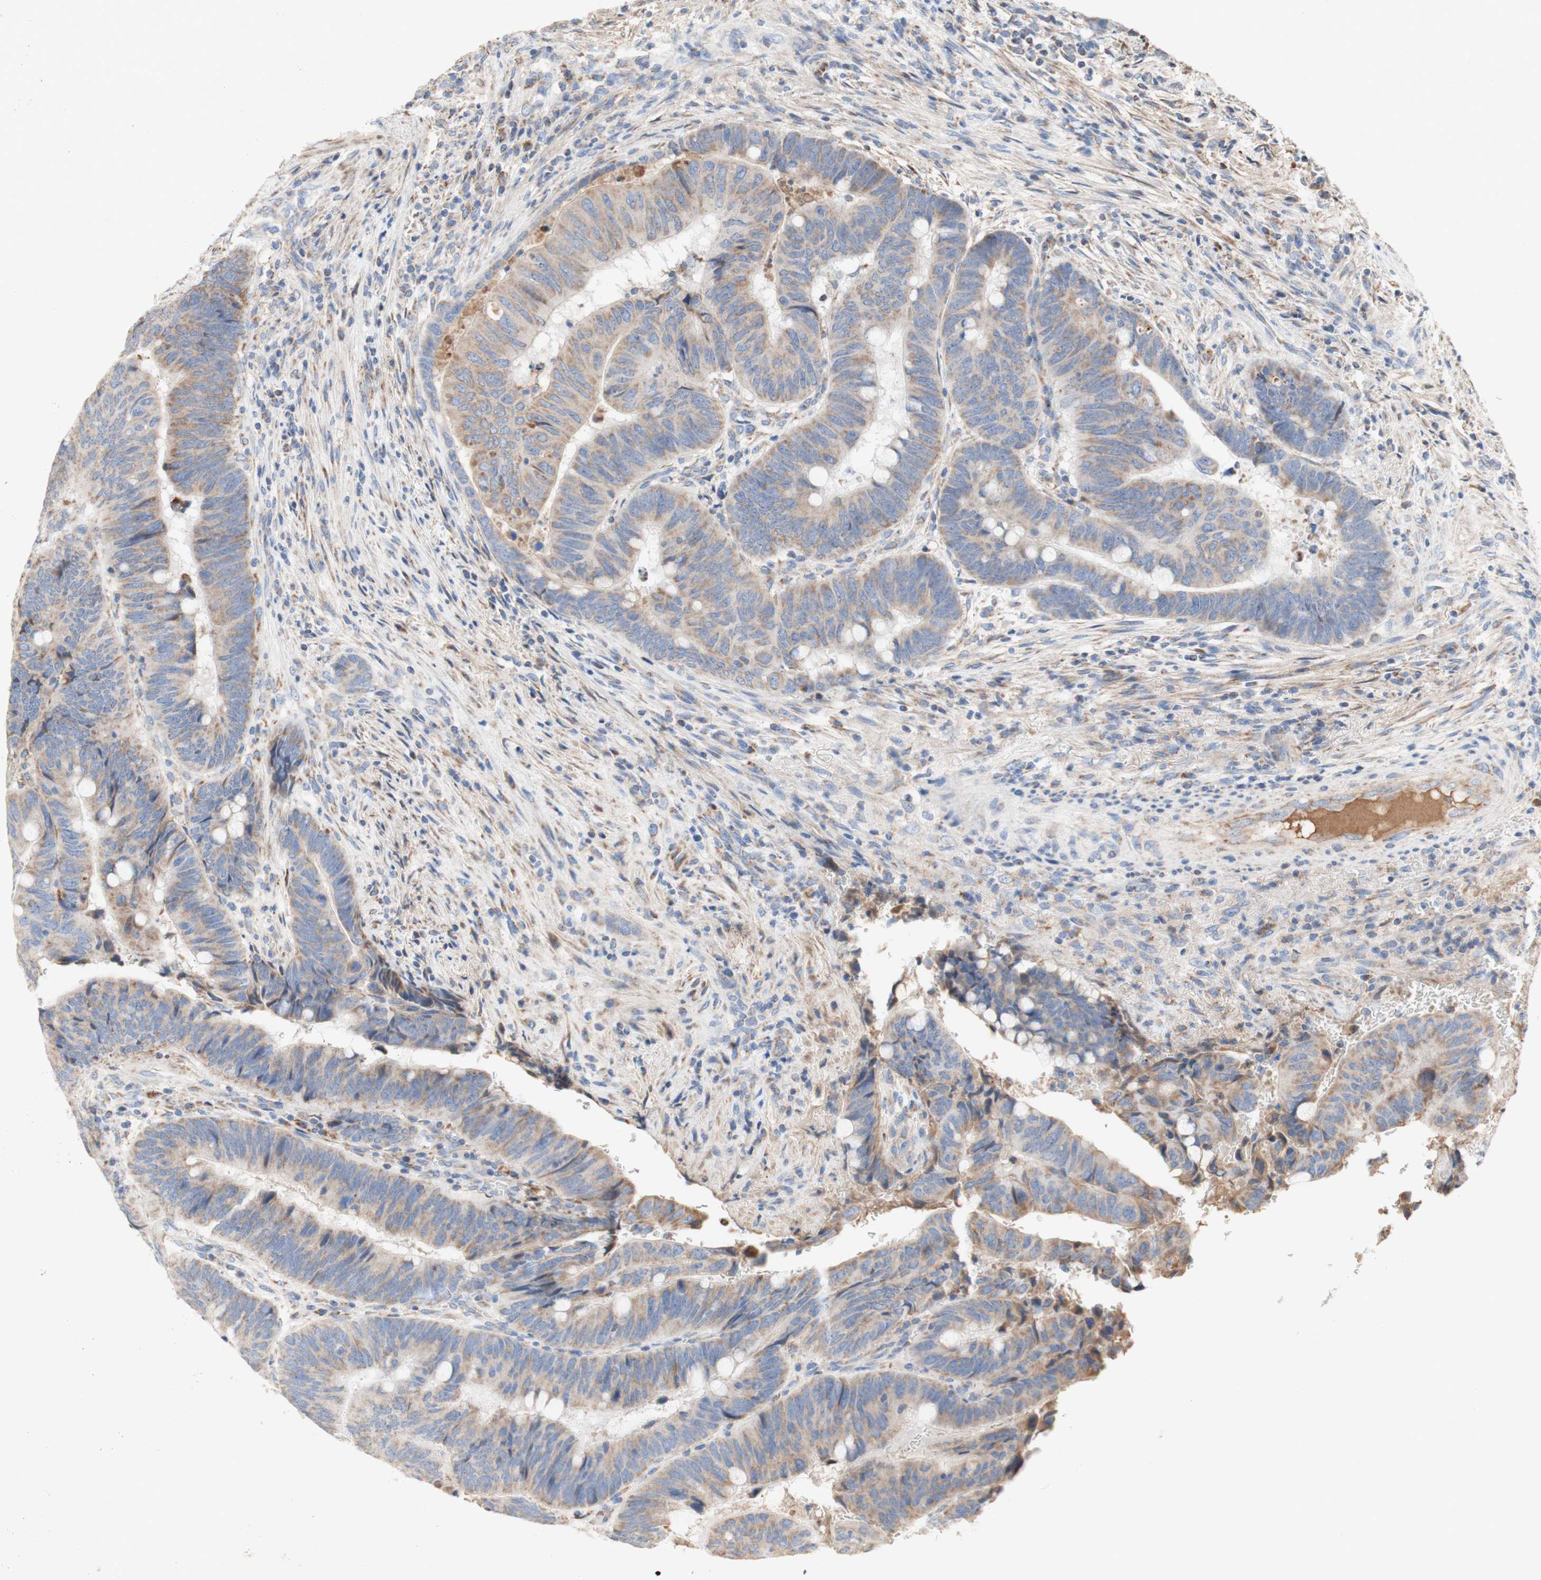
{"staining": {"intensity": "weak", "quantity": ">75%", "location": "cytoplasmic/membranous"}, "tissue": "colorectal cancer", "cell_type": "Tumor cells", "image_type": "cancer", "snomed": [{"axis": "morphology", "description": "Normal tissue, NOS"}, {"axis": "morphology", "description": "Adenocarcinoma, NOS"}, {"axis": "topography", "description": "Rectum"}, {"axis": "topography", "description": "Peripheral nerve tissue"}], "caption": "High-magnification brightfield microscopy of colorectal cancer stained with DAB (brown) and counterstained with hematoxylin (blue). tumor cells exhibit weak cytoplasmic/membranous positivity is identified in approximately>75% of cells.", "gene": "SDHB", "patient": {"sex": "male", "age": 92}}